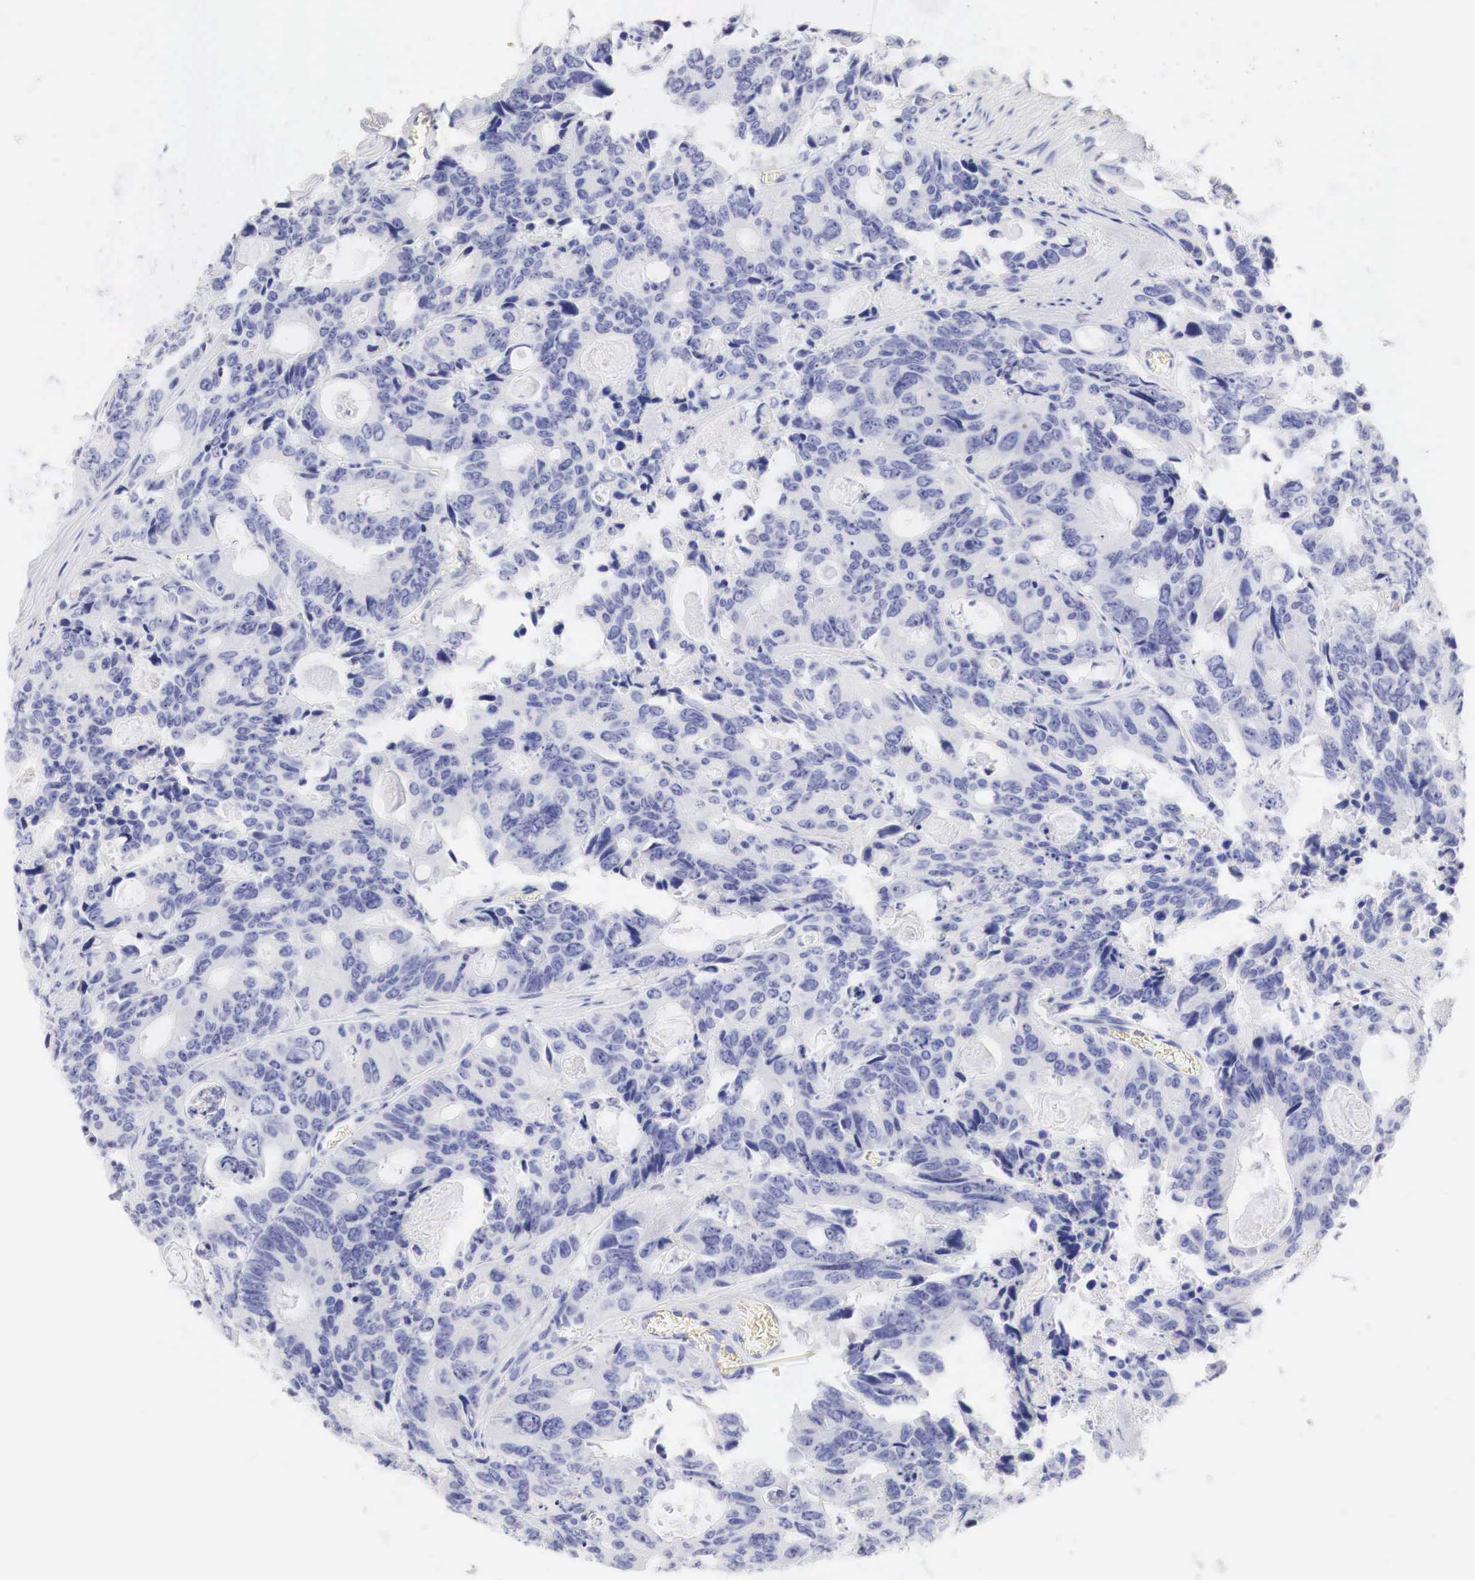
{"staining": {"intensity": "negative", "quantity": "none", "location": "none"}, "tissue": "colorectal cancer", "cell_type": "Tumor cells", "image_type": "cancer", "snomed": [{"axis": "morphology", "description": "Adenocarcinoma, NOS"}, {"axis": "topography", "description": "Rectum"}], "caption": "Image shows no significant protein staining in tumor cells of colorectal adenocarcinoma. (Immunohistochemistry, brightfield microscopy, high magnification).", "gene": "TYR", "patient": {"sex": "male", "age": 76}}